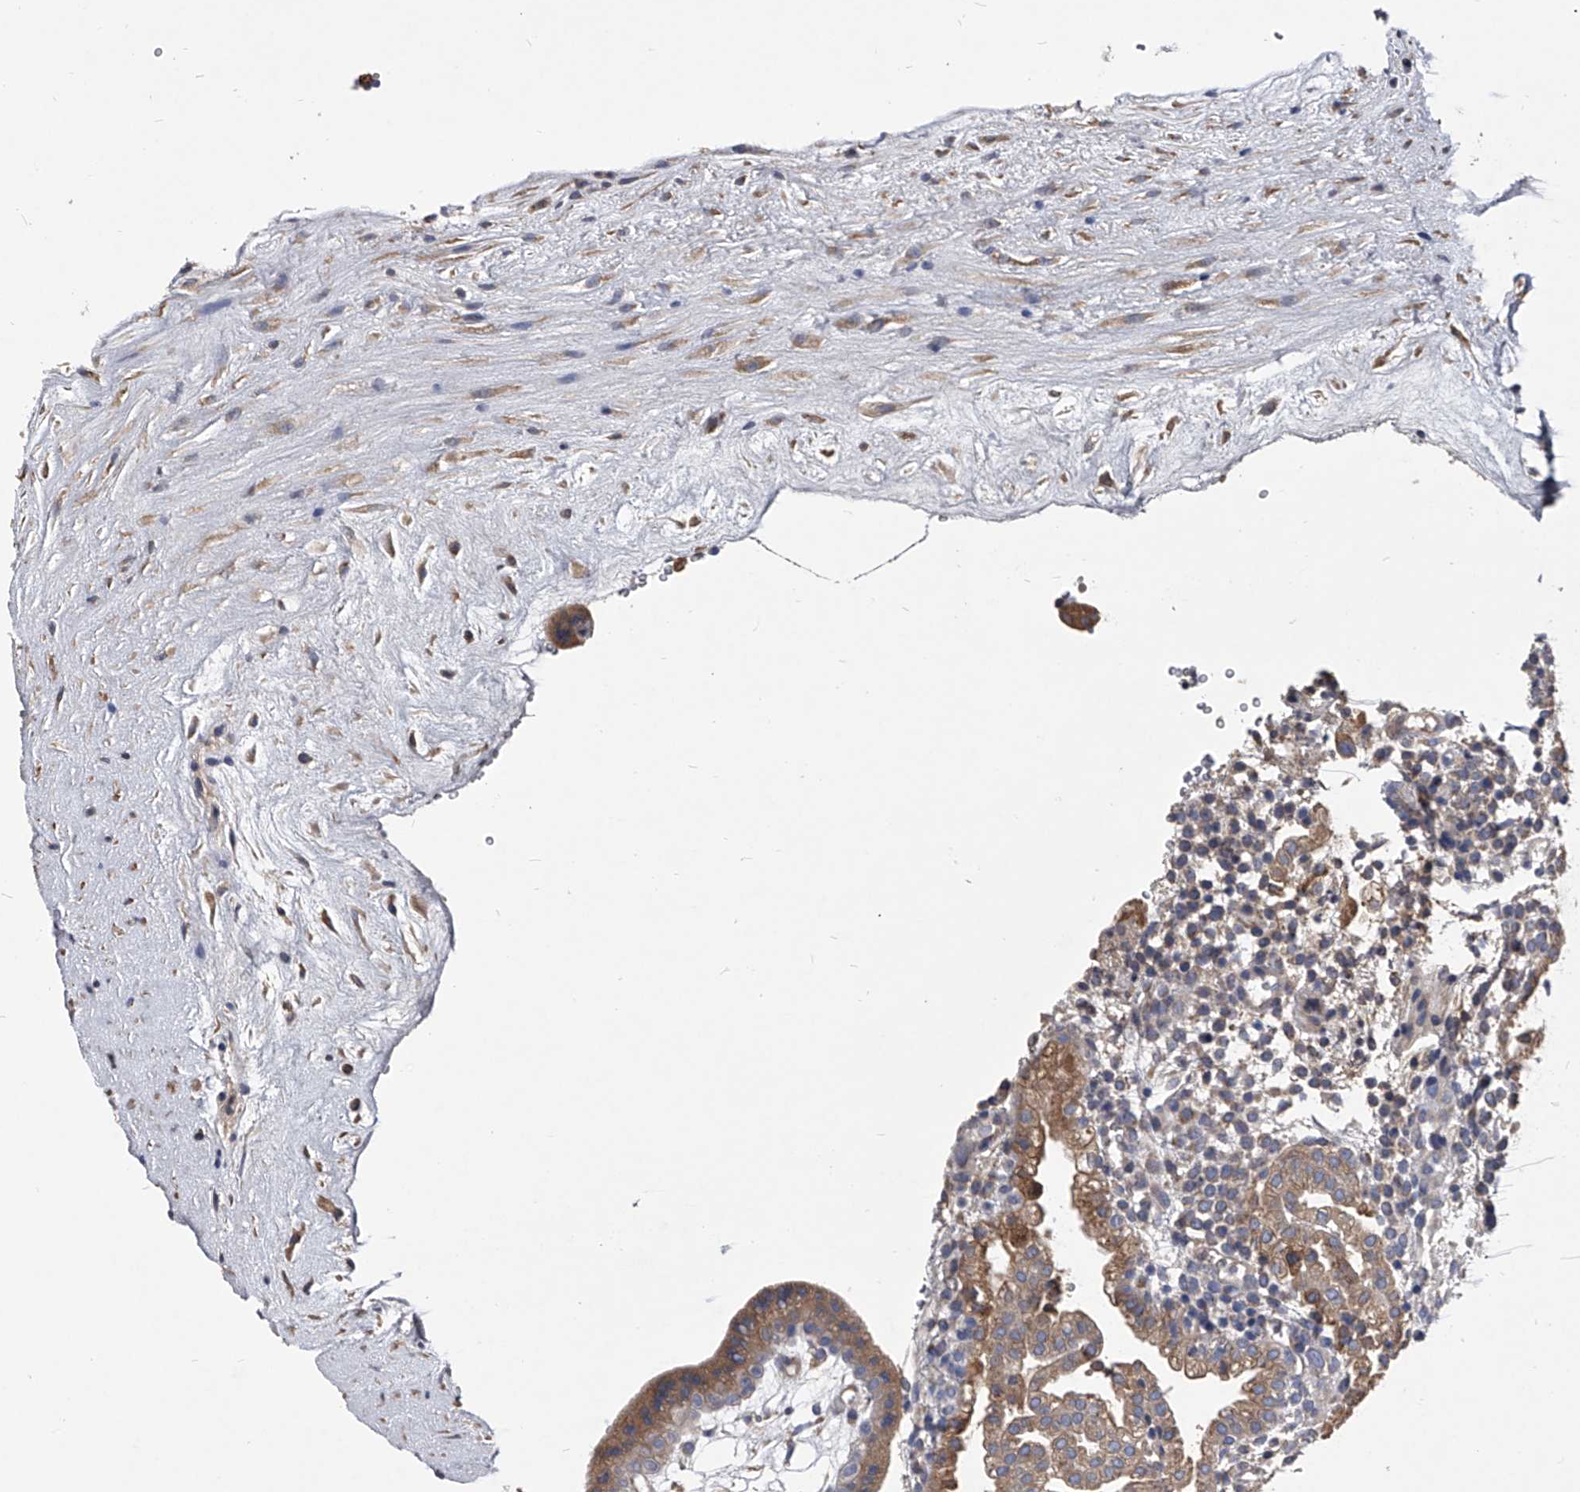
{"staining": {"intensity": "moderate", "quantity": "25%-75%", "location": "cytoplasmic/membranous"}, "tissue": "placenta", "cell_type": "Trophoblastic cells", "image_type": "normal", "snomed": [{"axis": "morphology", "description": "Normal tissue, NOS"}, {"axis": "topography", "description": "Placenta"}], "caption": "Trophoblastic cells show moderate cytoplasmic/membranous staining in about 25%-75% of cells in unremarkable placenta. The staining is performed using DAB (3,3'-diaminobenzidine) brown chromogen to label protein expression. The nuclei are counter-stained blue using hematoxylin.", "gene": "CCR4", "patient": {"sex": "female", "age": 18}}